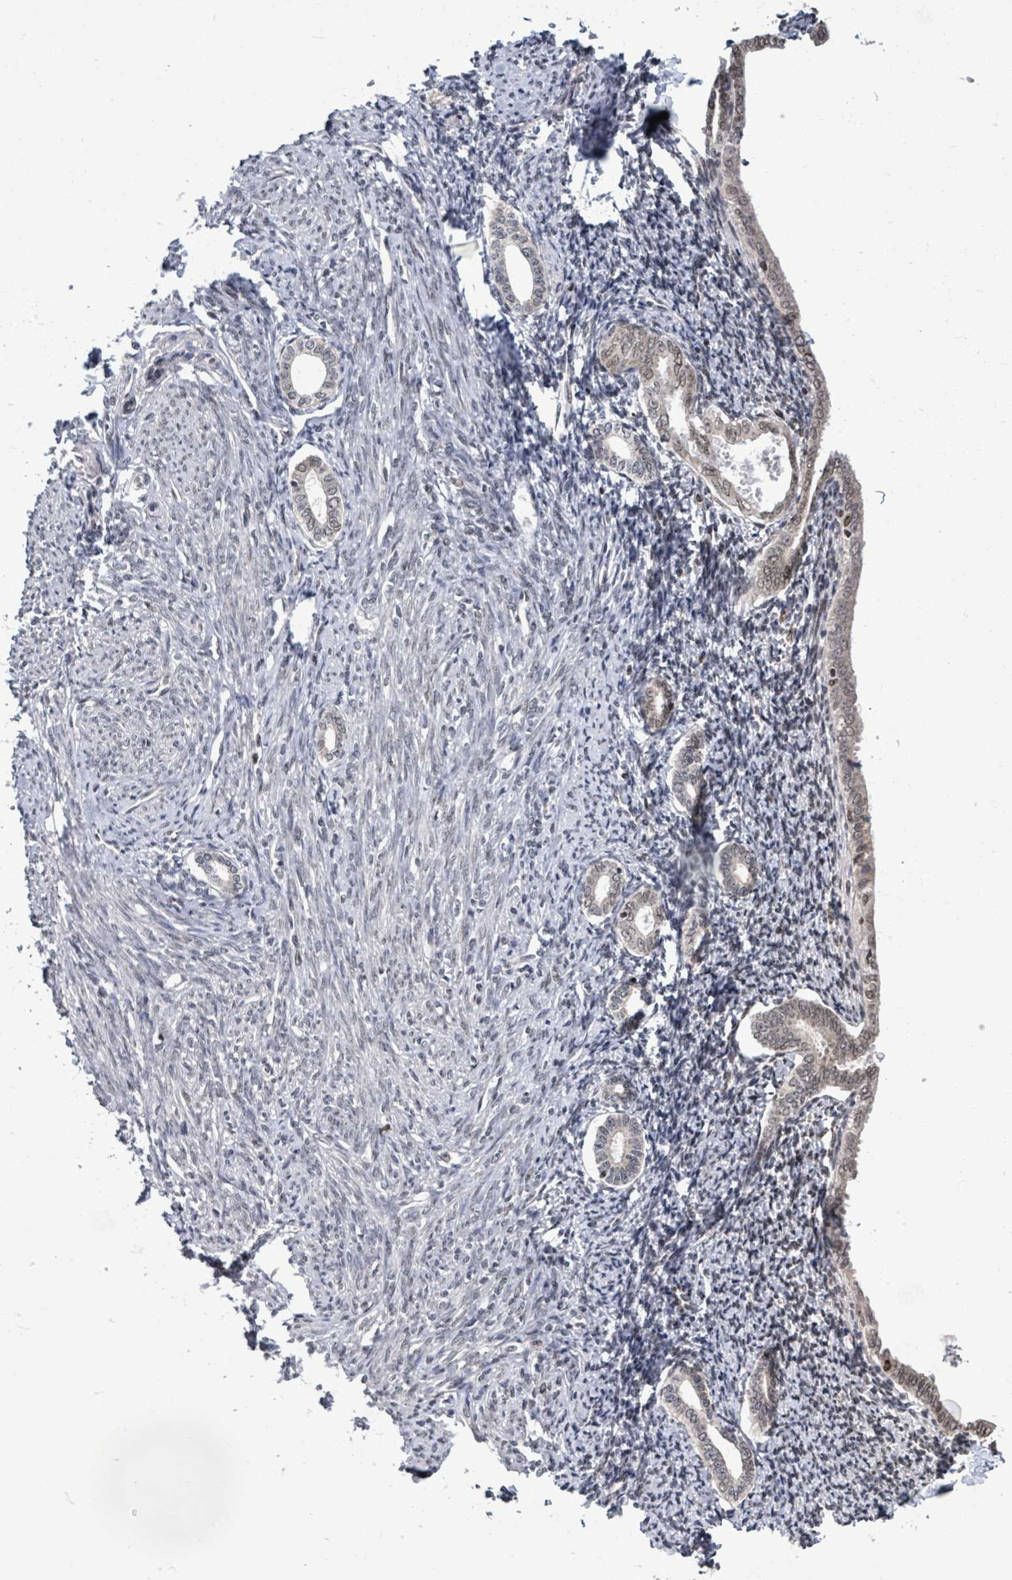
{"staining": {"intensity": "negative", "quantity": "none", "location": "none"}, "tissue": "endometrium", "cell_type": "Cells in endometrial stroma", "image_type": "normal", "snomed": [{"axis": "morphology", "description": "Normal tissue, NOS"}, {"axis": "topography", "description": "Endometrium"}], "caption": "This is an immunohistochemistry micrograph of unremarkable endometrium. There is no positivity in cells in endometrial stroma.", "gene": "SBF2", "patient": {"sex": "female", "age": 63}}